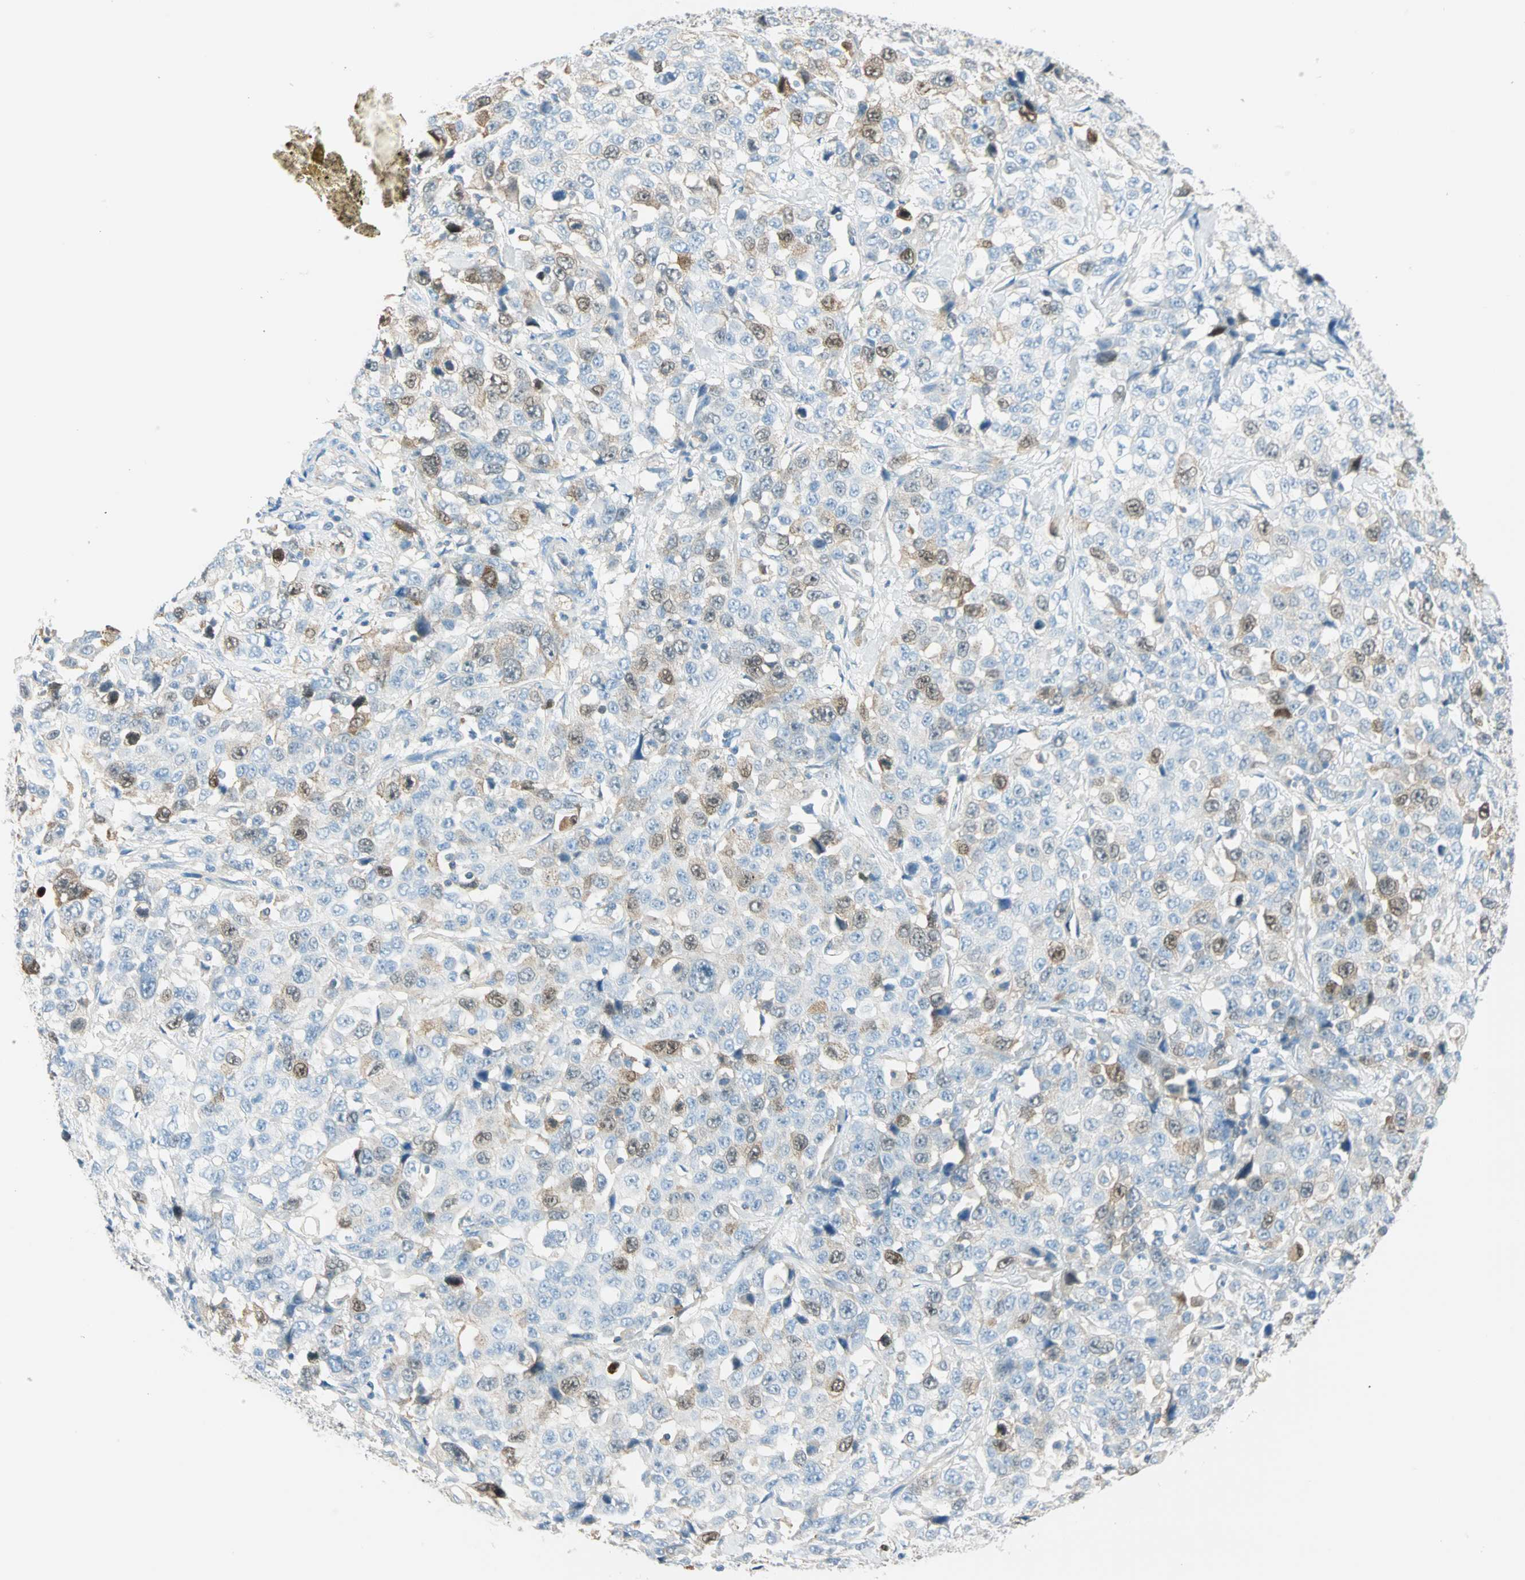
{"staining": {"intensity": "weak", "quantity": "<25%", "location": "cytoplasmic/membranous"}, "tissue": "stomach cancer", "cell_type": "Tumor cells", "image_type": "cancer", "snomed": [{"axis": "morphology", "description": "Normal tissue, NOS"}, {"axis": "morphology", "description": "Adenocarcinoma, NOS"}, {"axis": "topography", "description": "Stomach"}], "caption": "An image of human adenocarcinoma (stomach) is negative for staining in tumor cells.", "gene": "PTTG1", "patient": {"sex": "male", "age": 48}}